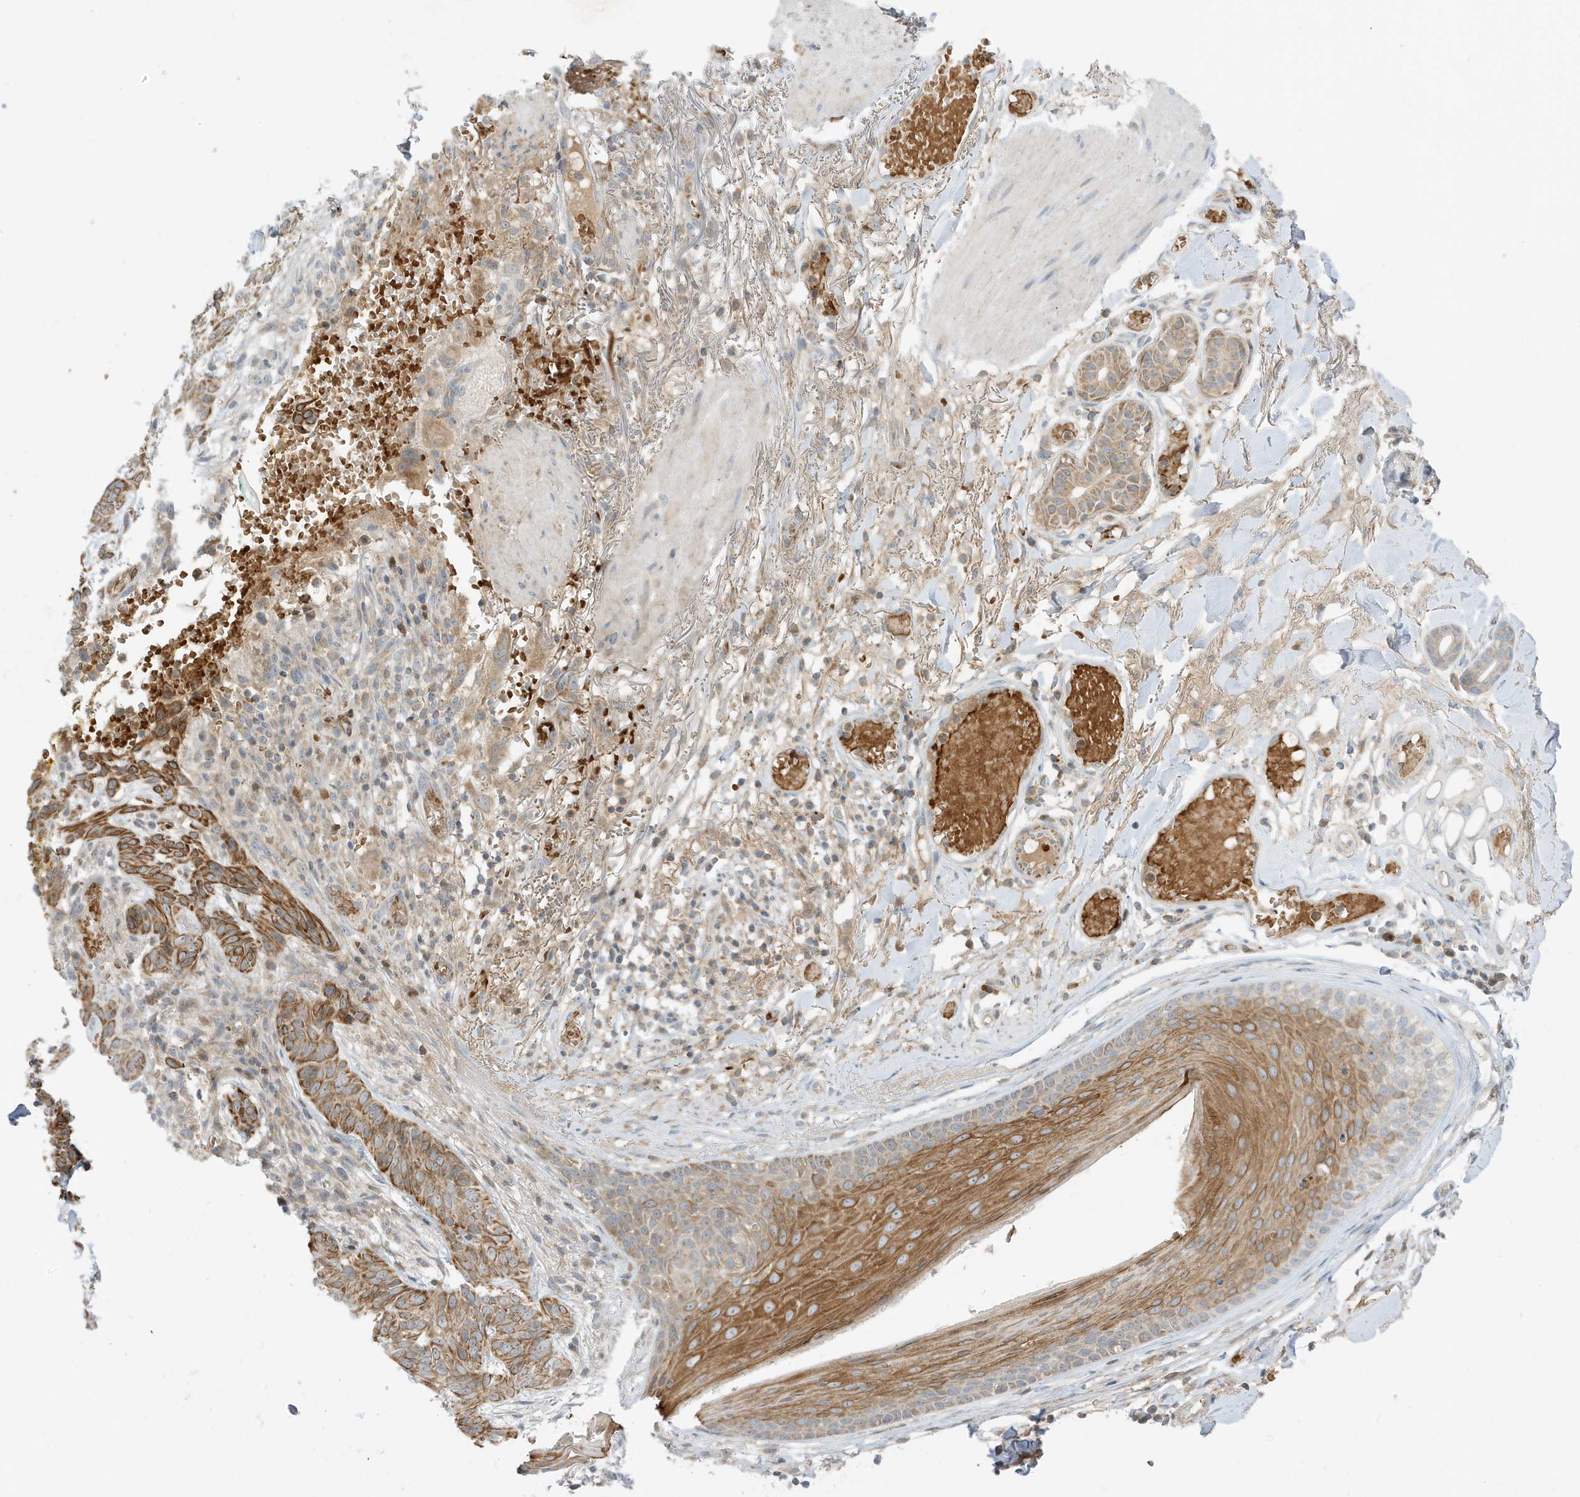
{"staining": {"intensity": "moderate", "quantity": ">75%", "location": "cytoplasmic/membranous"}, "tissue": "skin cancer", "cell_type": "Tumor cells", "image_type": "cancer", "snomed": [{"axis": "morphology", "description": "Basal cell carcinoma"}, {"axis": "topography", "description": "Skin"}], "caption": "Basal cell carcinoma (skin) stained with IHC reveals moderate cytoplasmic/membranous expression in about >75% of tumor cells. The staining was performed using DAB to visualize the protein expression in brown, while the nuclei were stained in blue with hematoxylin (Magnification: 20x).", "gene": "NPPC", "patient": {"sex": "male", "age": 85}}